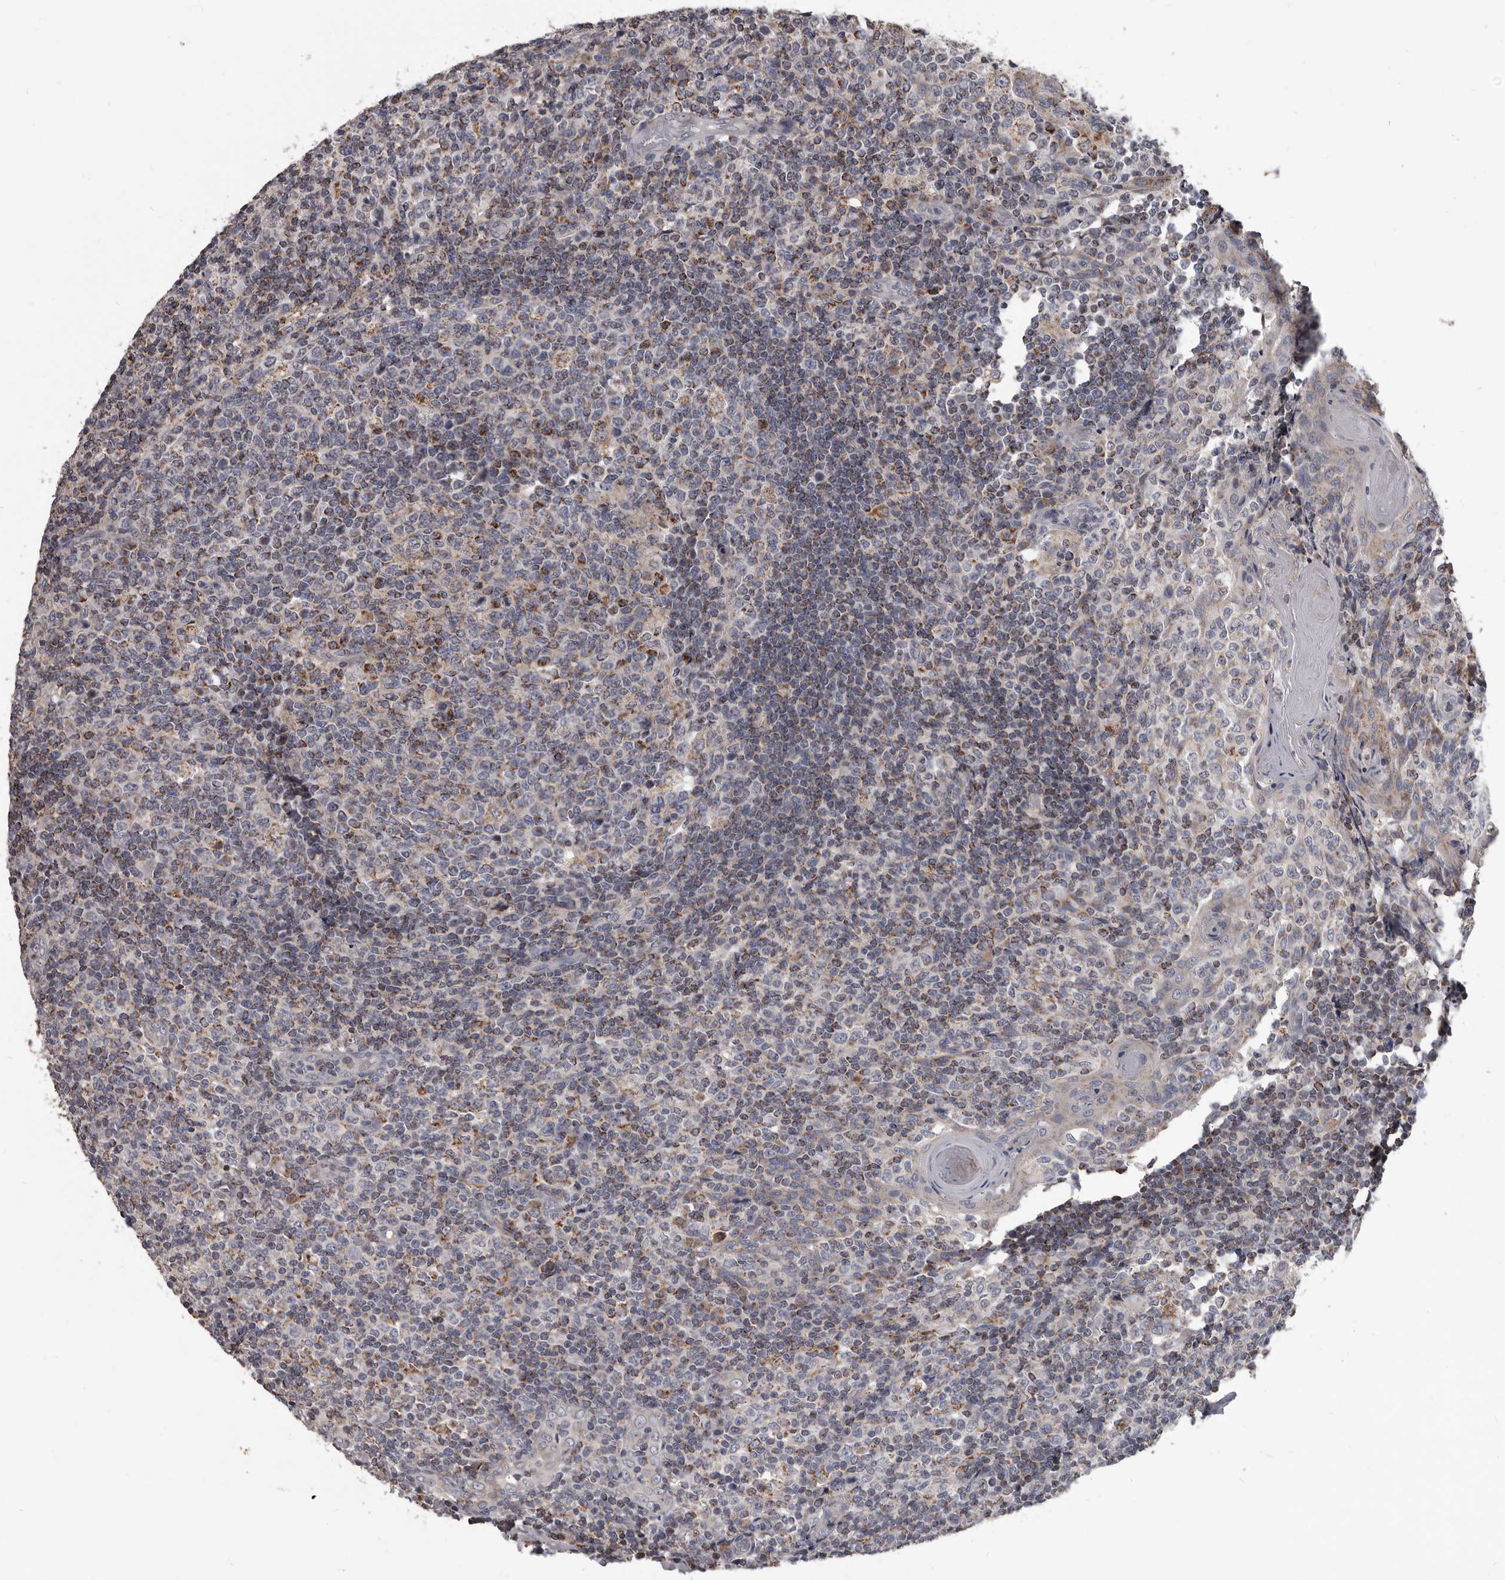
{"staining": {"intensity": "strong", "quantity": "<25%", "location": "cytoplasmic/membranous"}, "tissue": "tonsil", "cell_type": "Germinal center cells", "image_type": "normal", "snomed": [{"axis": "morphology", "description": "Normal tissue, NOS"}, {"axis": "topography", "description": "Tonsil"}], "caption": "High-power microscopy captured an immunohistochemistry micrograph of normal tonsil, revealing strong cytoplasmic/membranous positivity in approximately <25% of germinal center cells.", "gene": "ALDH5A1", "patient": {"sex": "female", "age": 19}}